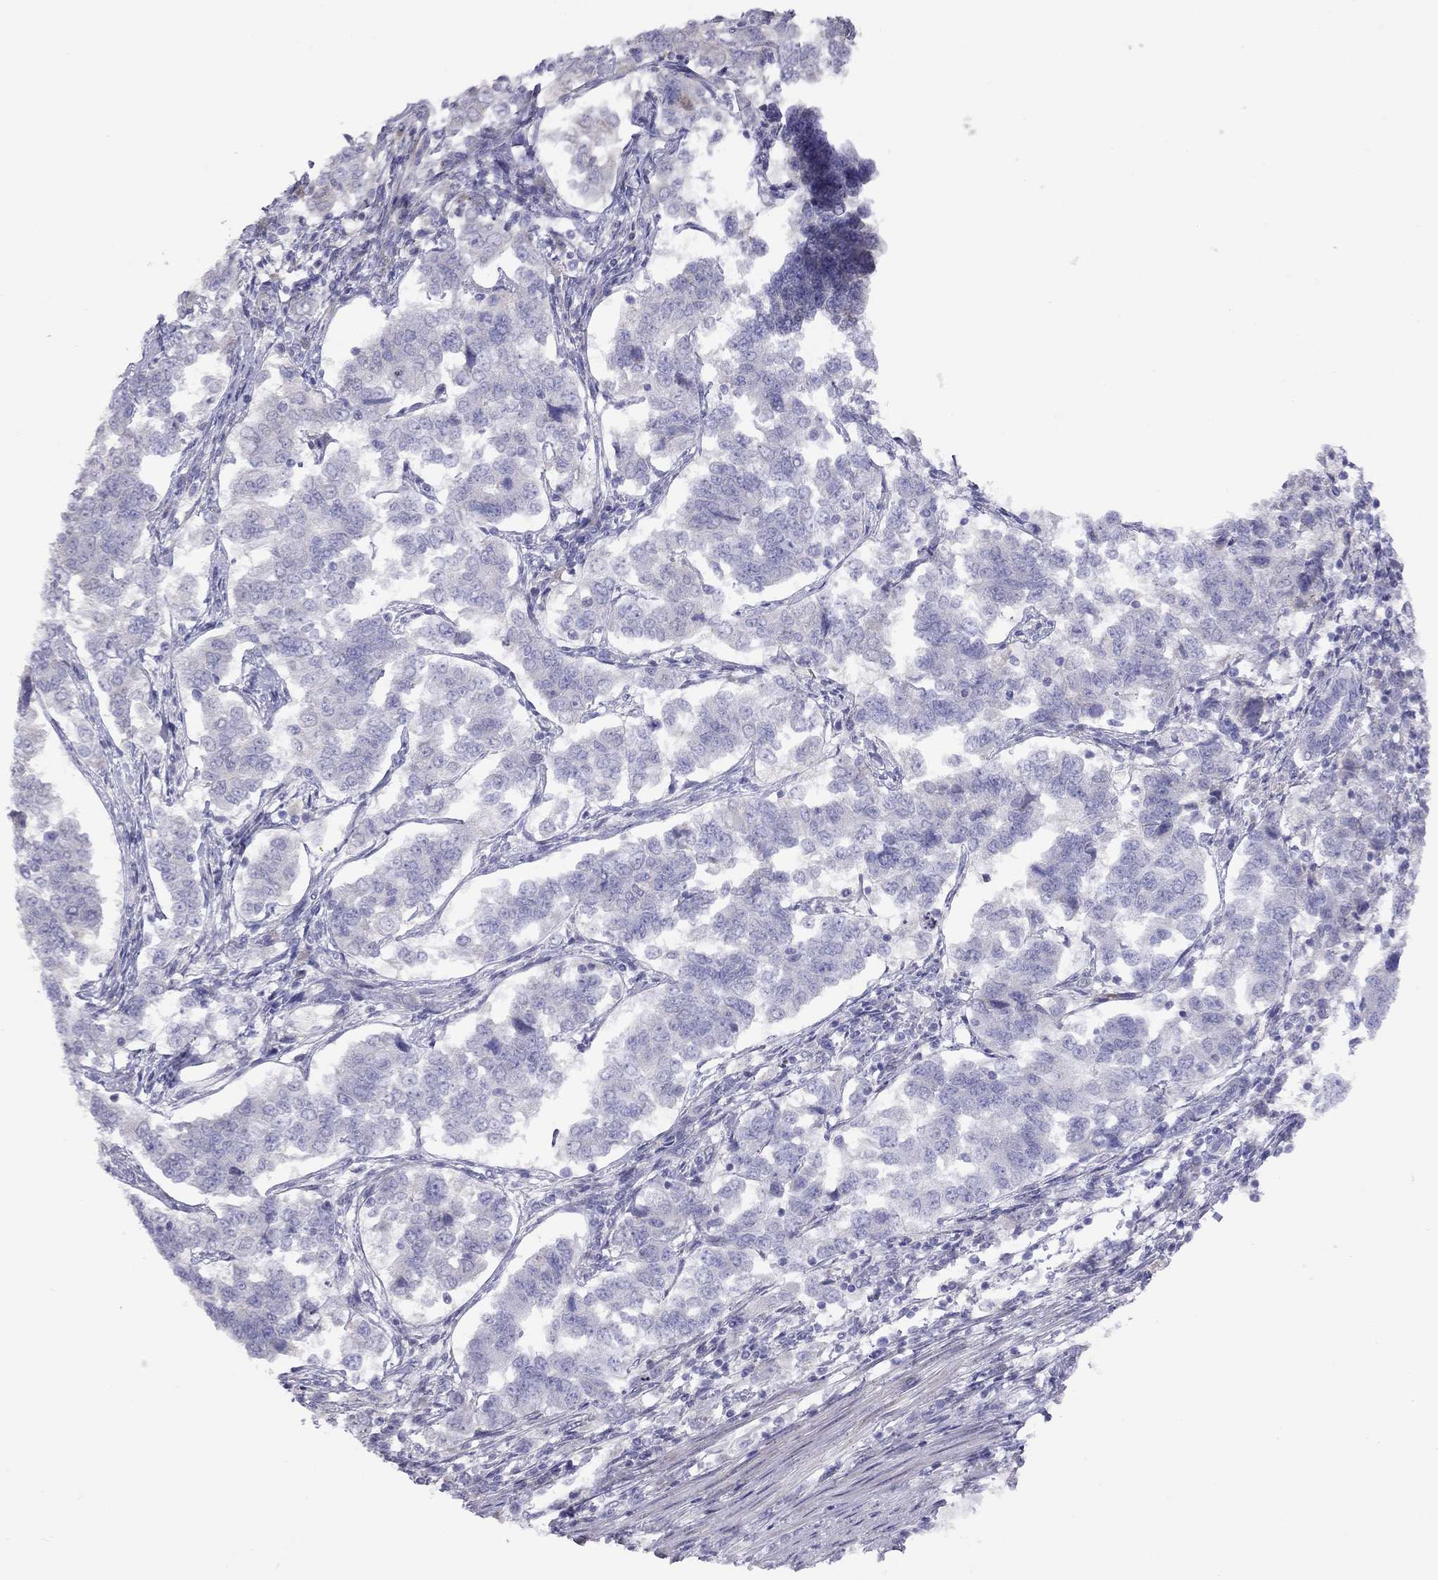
{"staining": {"intensity": "negative", "quantity": "none", "location": "none"}, "tissue": "endometrial cancer", "cell_type": "Tumor cells", "image_type": "cancer", "snomed": [{"axis": "morphology", "description": "Adenocarcinoma, NOS"}, {"axis": "topography", "description": "Endometrium"}], "caption": "An IHC micrograph of adenocarcinoma (endometrial) is shown. There is no staining in tumor cells of adenocarcinoma (endometrial). (DAB (3,3'-diaminobenzidine) immunohistochemistry (IHC), high magnification).", "gene": "CPNE4", "patient": {"sex": "female", "age": 43}}